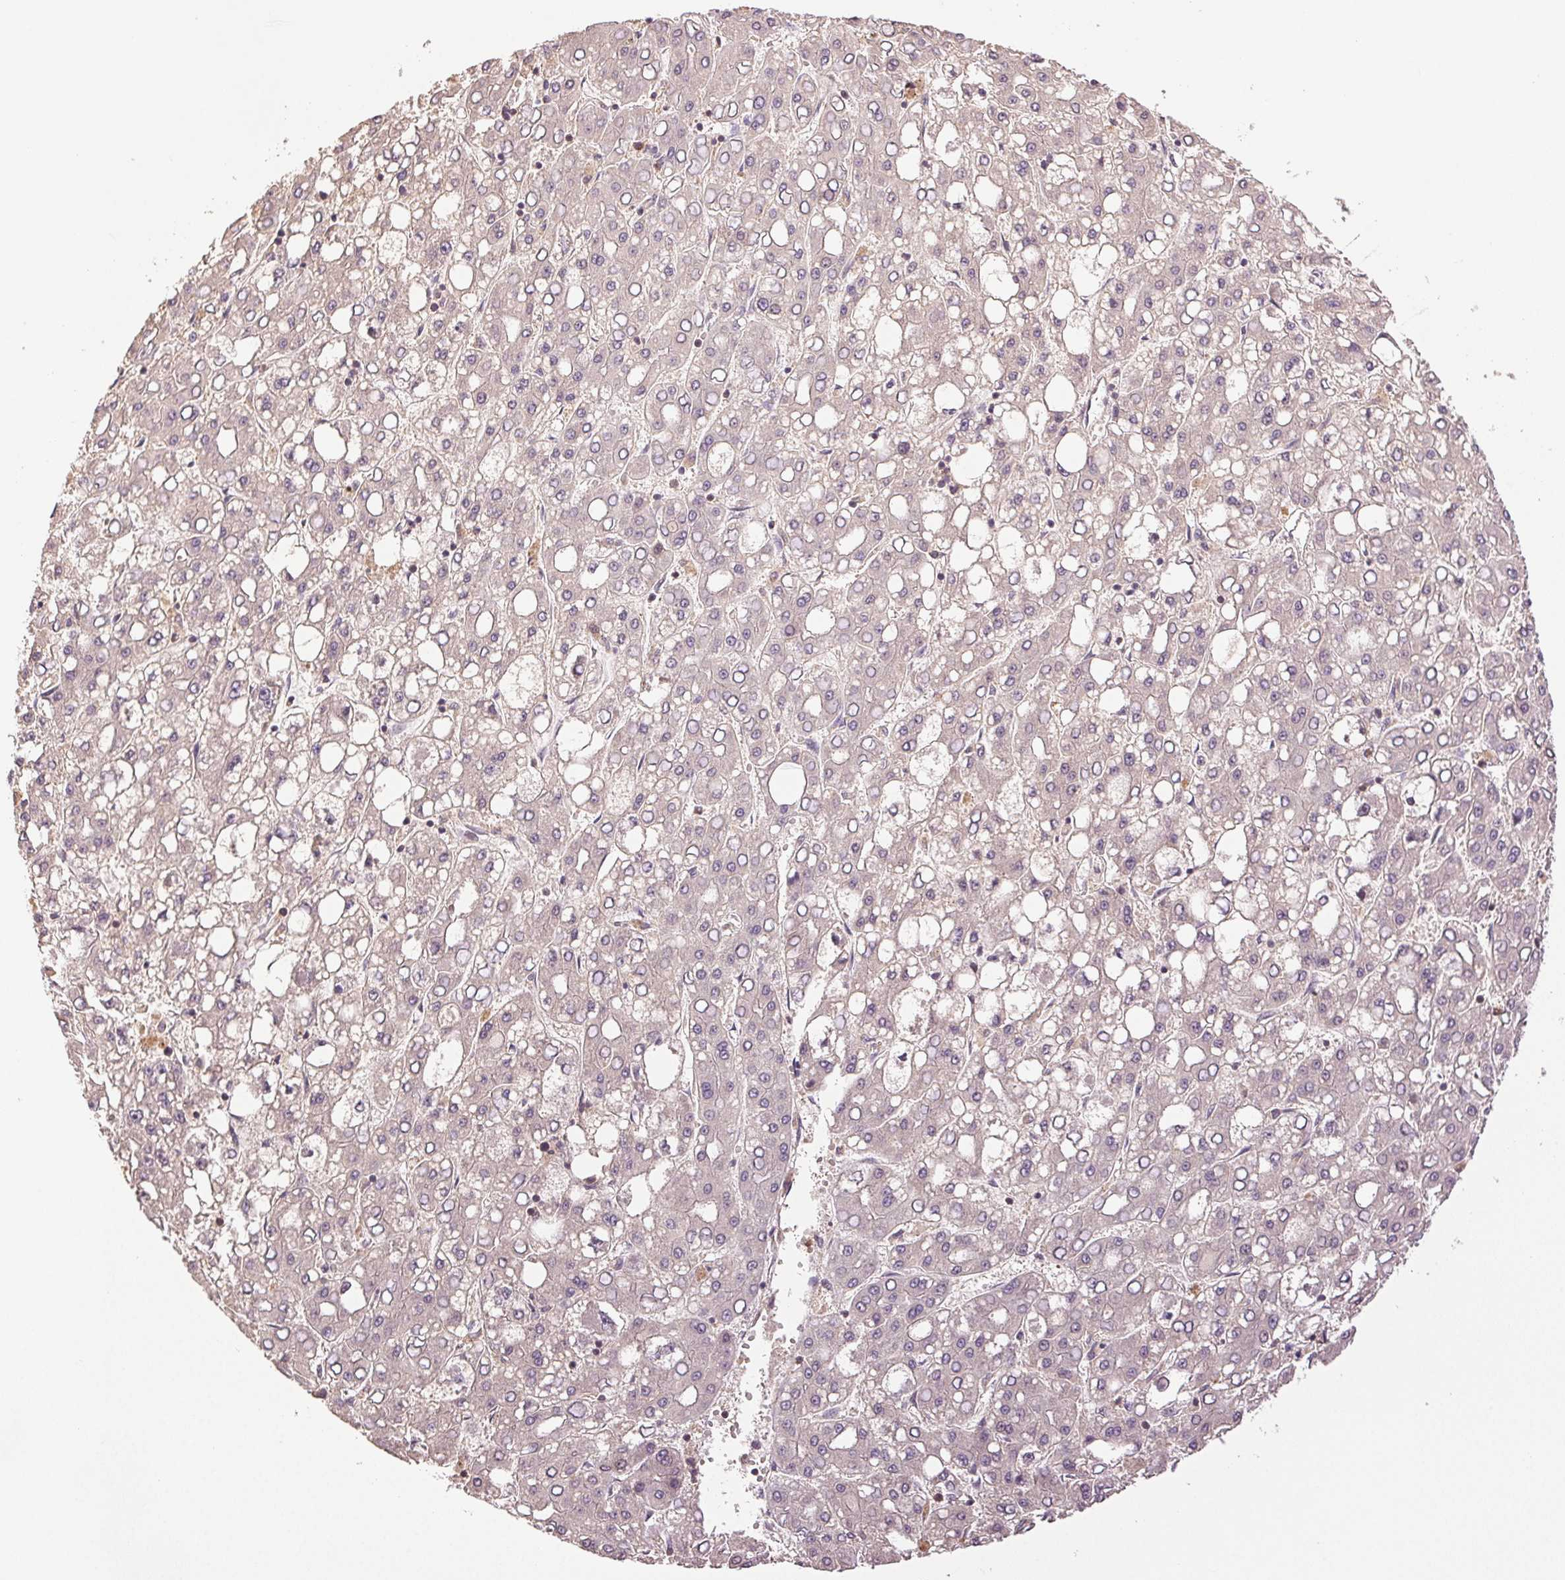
{"staining": {"intensity": "negative", "quantity": "none", "location": "none"}, "tissue": "liver cancer", "cell_type": "Tumor cells", "image_type": "cancer", "snomed": [{"axis": "morphology", "description": "Carcinoma, Hepatocellular, NOS"}, {"axis": "topography", "description": "Liver"}], "caption": "Tumor cells are negative for brown protein staining in hepatocellular carcinoma (liver).", "gene": "TMEM253", "patient": {"sex": "male", "age": 65}}